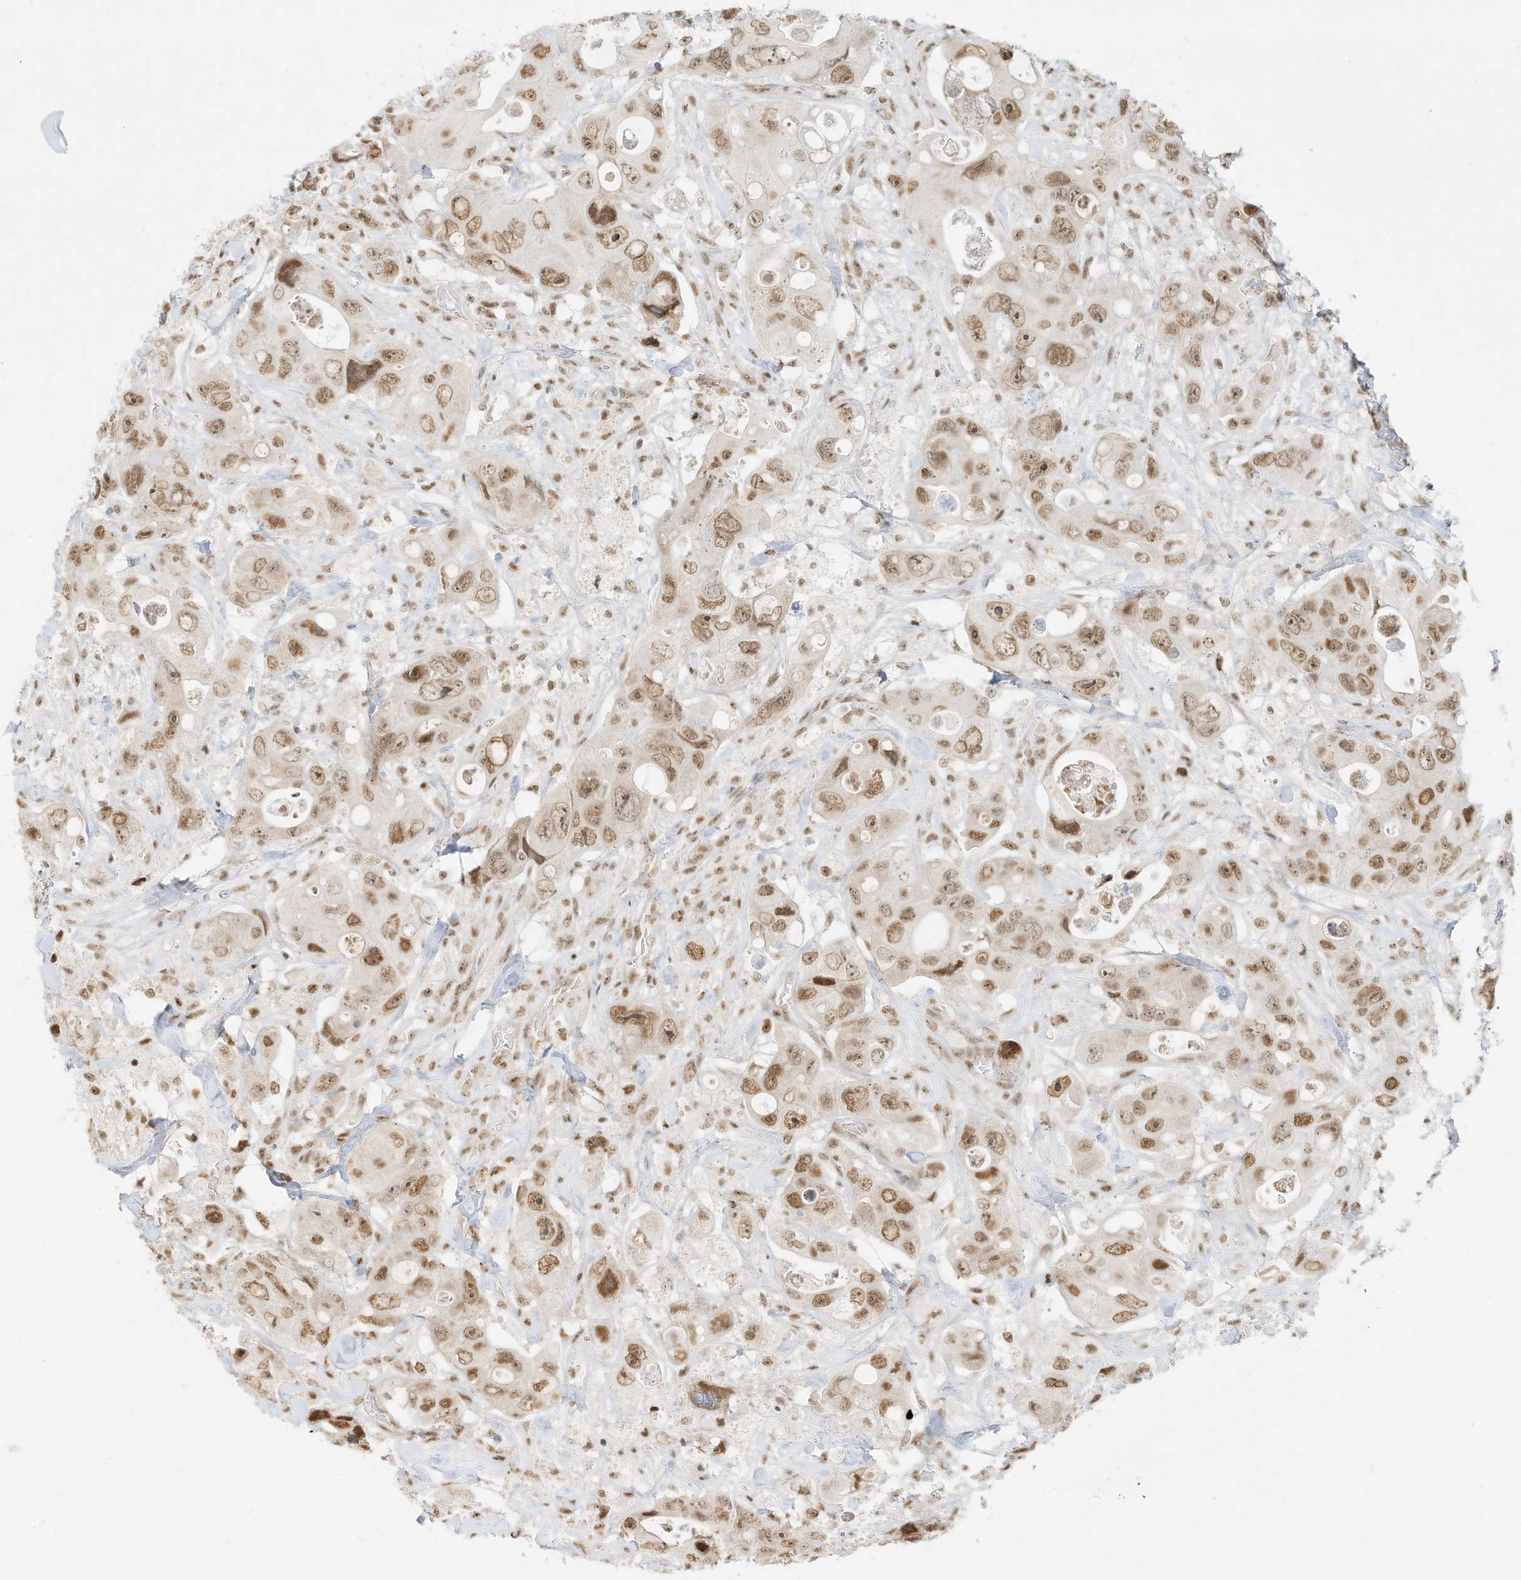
{"staining": {"intensity": "moderate", "quantity": ">75%", "location": "nuclear"}, "tissue": "colorectal cancer", "cell_type": "Tumor cells", "image_type": "cancer", "snomed": [{"axis": "morphology", "description": "Adenocarcinoma, NOS"}, {"axis": "topography", "description": "Colon"}], "caption": "Colorectal cancer was stained to show a protein in brown. There is medium levels of moderate nuclear expression in approximately >75% of tumor cells. (DAB (3,3'-diaminobenzidine) = brown stain, brightfield microscopy at high magnification).", "gene": "NHSL1", "patient": {"sex": "female", "age": 46}}